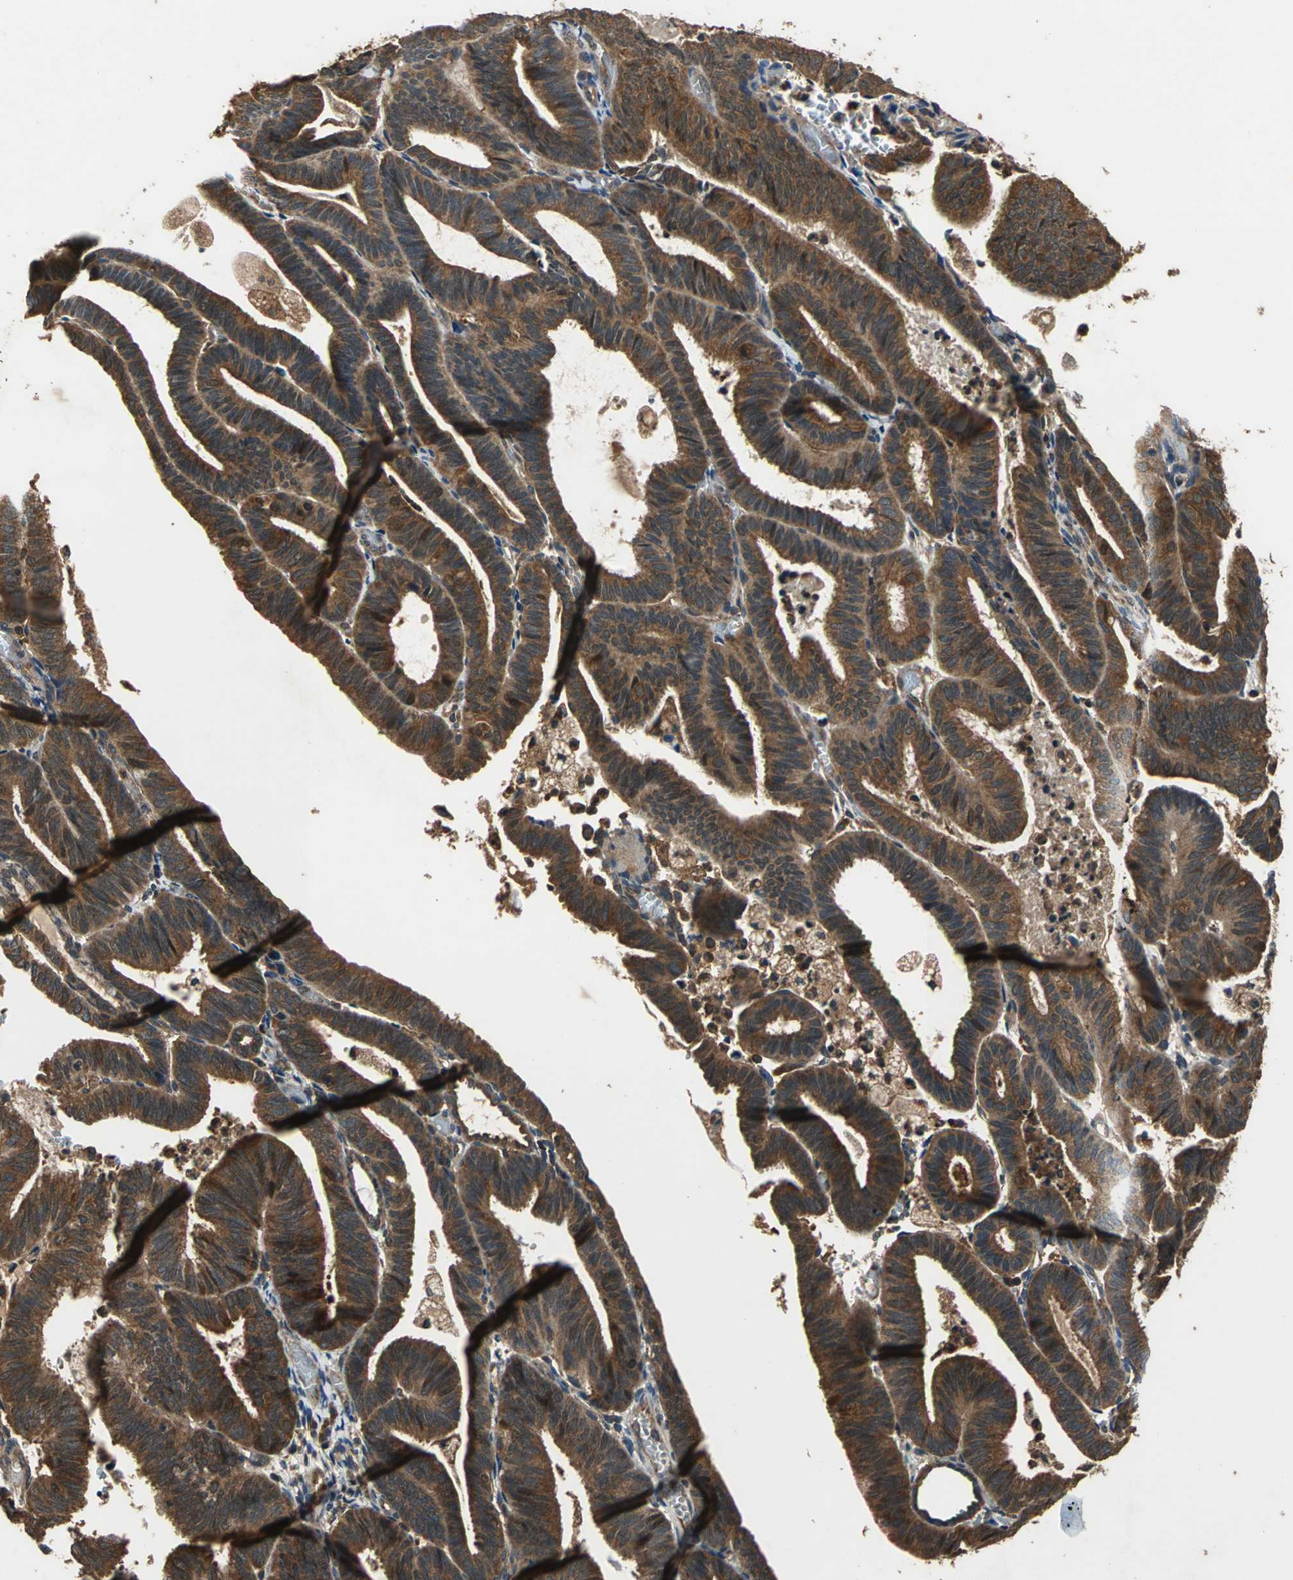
{"staining": {"intensity": "strong", "quantity": ">75%", "location": "cytoplasmic/membranous"}, "tissue": "endometrial cancer", "cell_type": "Tumor cells", "image_type": "cancer", "snomed": [{"axis": "morphology", "description": "Adenocarcinoma, NOS"}, {"axis": "topography", "description": "Uterus"}], "caption": "The photomicrograph displays immunohistochemical staining of endometrial cancer (adenocarcinoma). There is strong cytoplasmic/membranous expression is seen in approximately >75% of tumor cells. Immunohistochemistry stains the protein in brown and the nuclei are stained blue.", "gene": "ZNF608", "patient": {"sex": "female", "age": 60}}